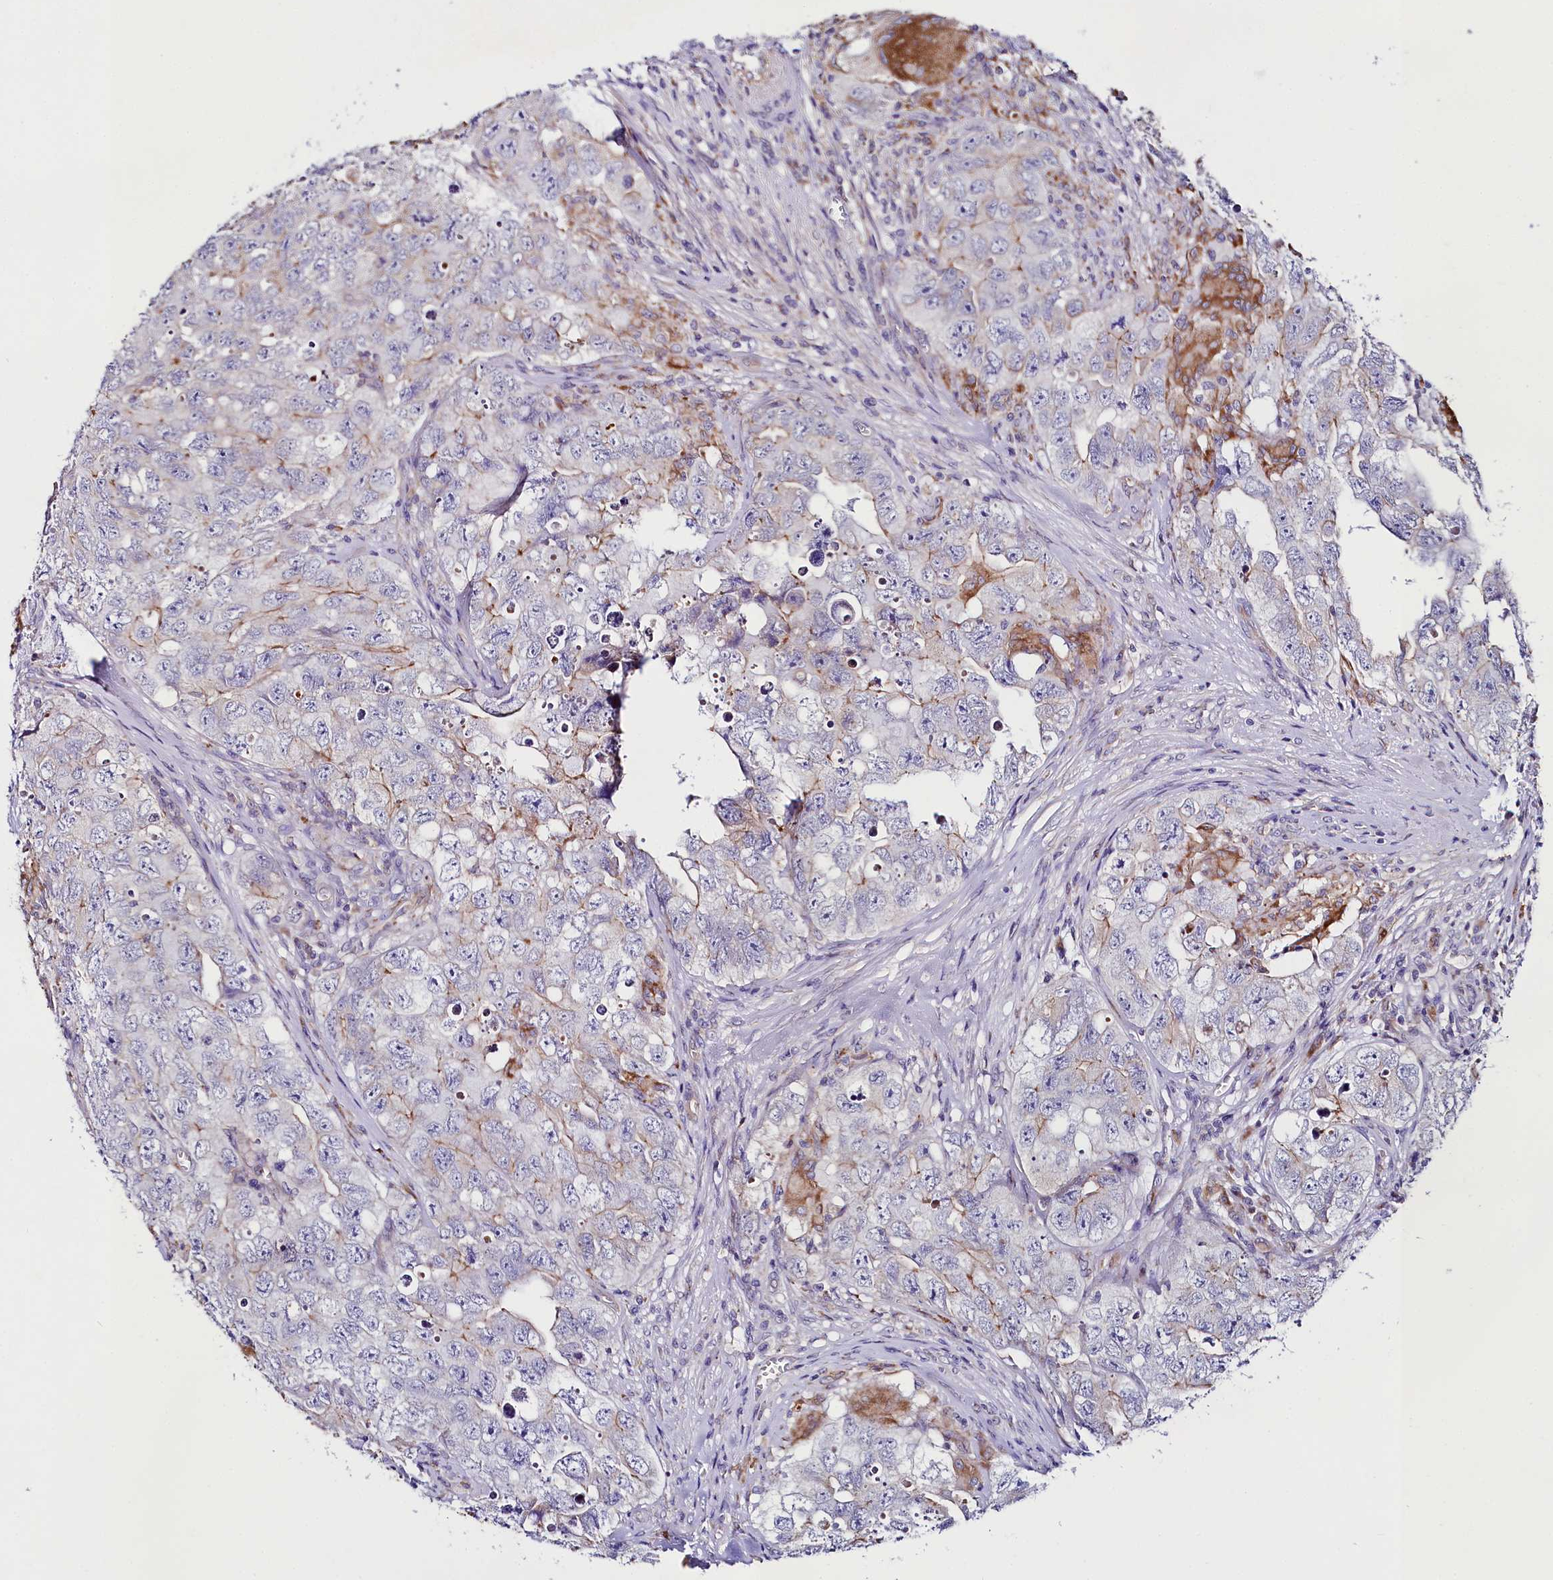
{"staining": {"intensity": "negative", "quantity": "none", "location": "none"}, "tissue": "testis cancer", "cell_type": "Tumor cells", "image_type": "cancer", "snomed": [{"axis": "morphology", "description": "Seminoma, NOS"}, {"axis": "morphology", "description": "Carcinoma, Embryonal, NOS"}, {"axis": "topography", "description": "Testis"}], "caption": "Immunohistochemical staining of testis cancer (seminoma) reveals no significant staining in tumor cells.", "gene": "SACM1L", "patient": {"sex": "male", "age": 43}}